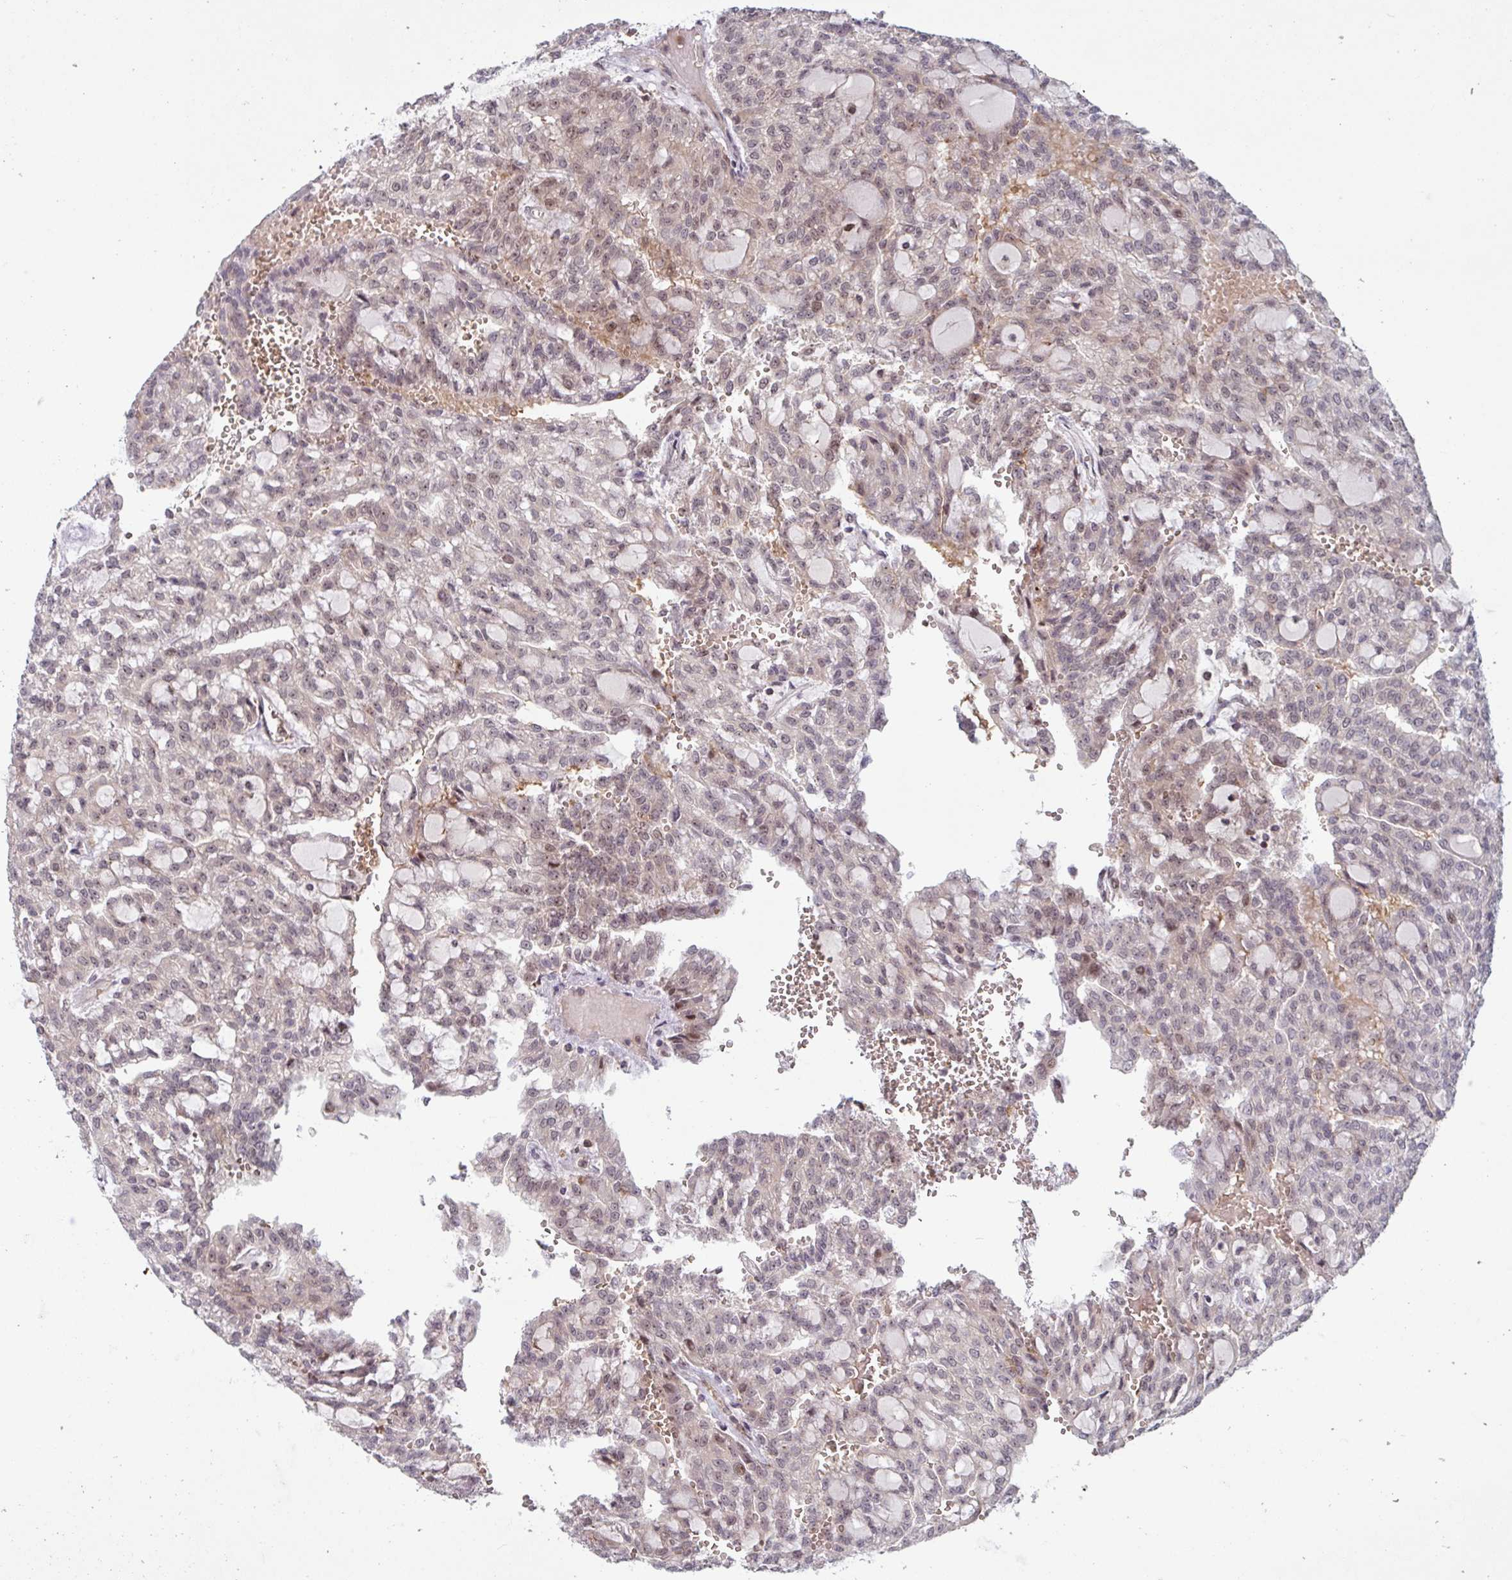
{"staining": {"intensity": "weak", "quantity": ">75%", "location": "cytoplasmic/membranous,nuclear"}, "tissue": "renal cancer", "cell_type": "Tumor cells", "image_type": "cancer", "snomed": [{"axis": "morphology", "description": "Adenocarcinoma, NOS"}, {"axis": "topography", "description": "Kidney"}], "caption": "This micrograph shows immunohistochemistry staining of adenocarcinoma (renal), with low weak cytoplasmic/membranous and nuclear staining in approximately >75% of tumor cells.", "gene": "NLRP13", "patient": {"sex": "male", "age": 63}}